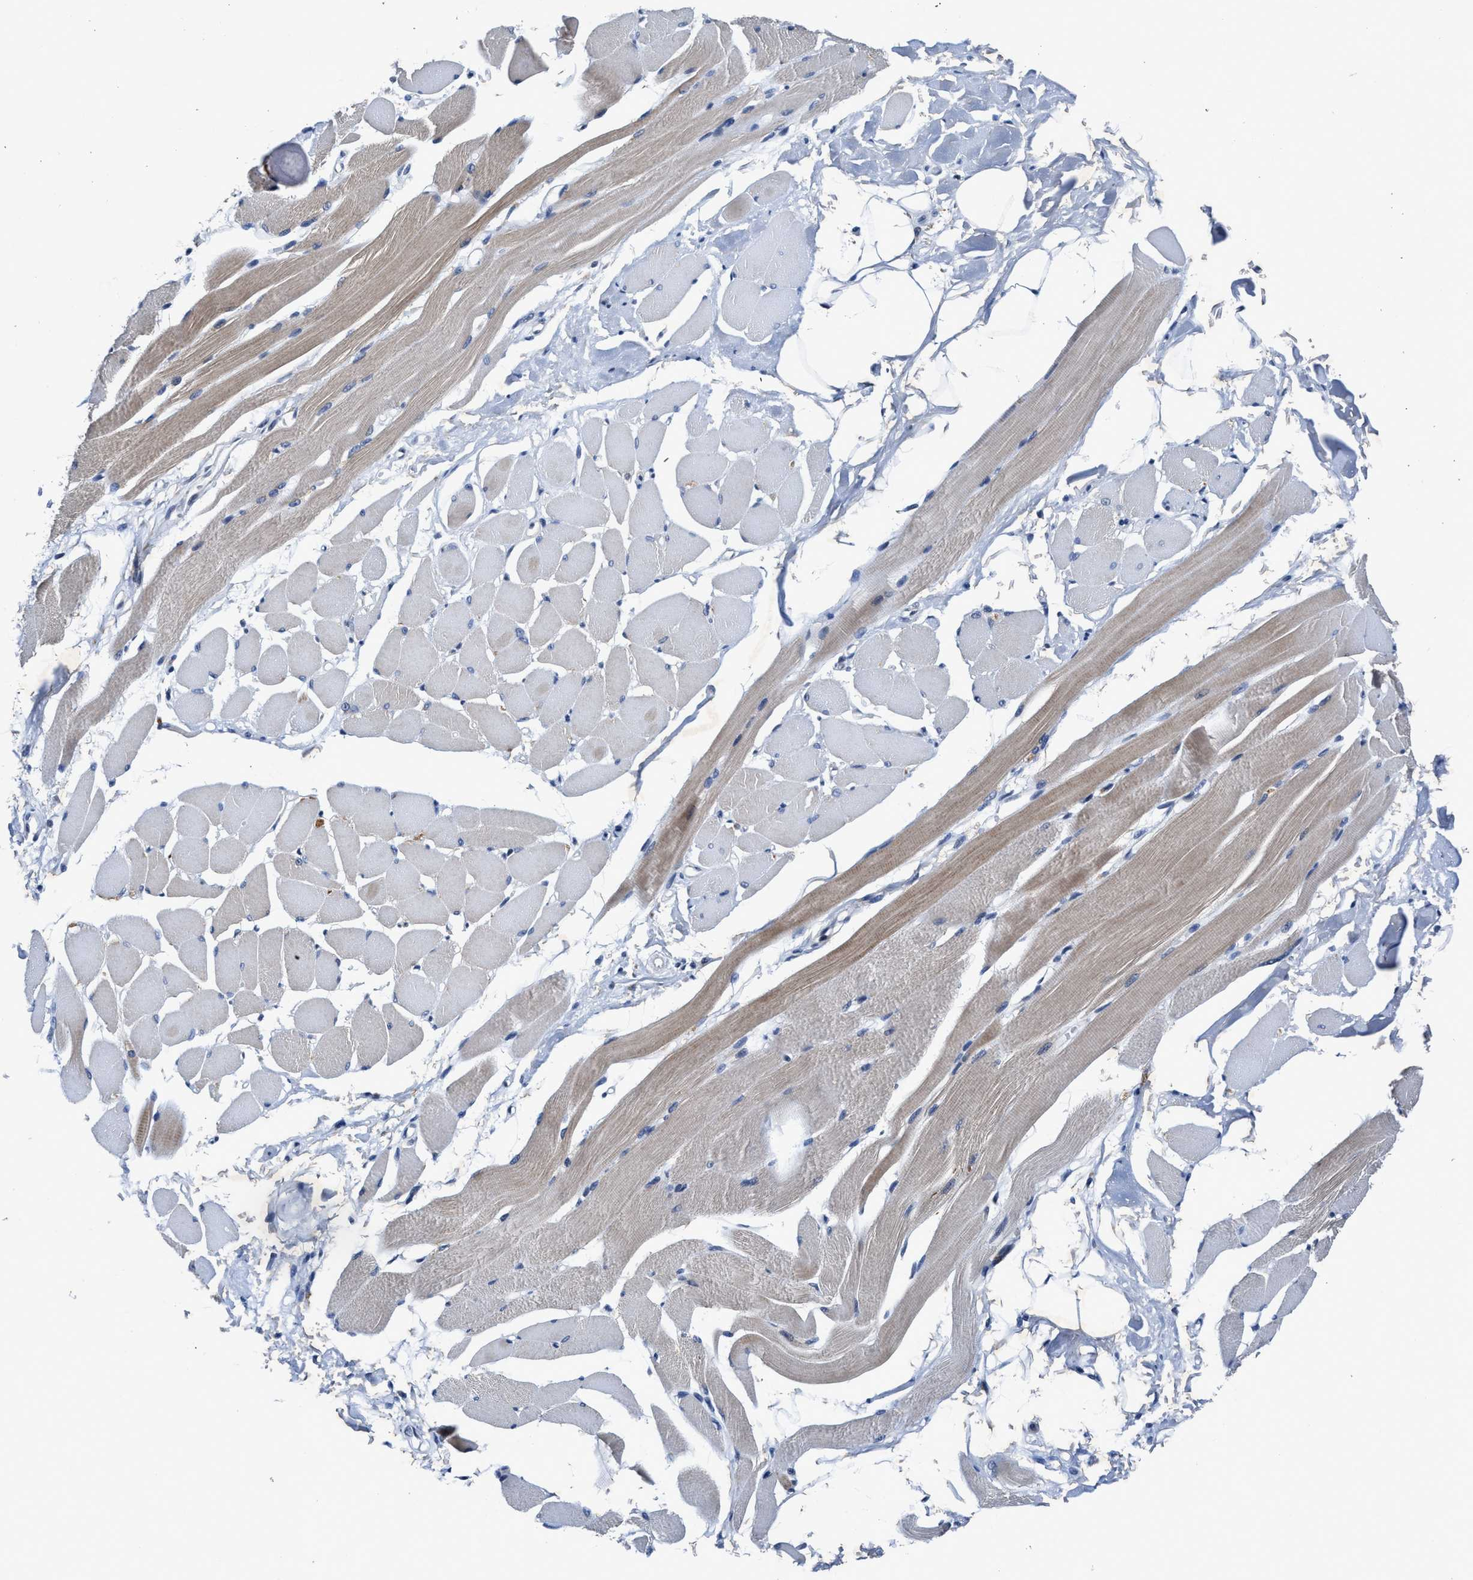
{"staining": {"intensity": "weak", "quantity": "25%-75%", "location": "cytoplasmic/membranous"}, "tissue": "skeletal muscle", "cell_type": "Myocytes", "image_type": "normal", "snomed": [{"axis": "morphology", "description": "Normal tissue, NOS"}, {"axis": "topography", "description": "Skeletal muscle"}, {"axis": "topography", "description": "Peripheral nerve tissue"}], "caption": "Immunohistochemical staining of unremarkable skeletal muscle exhibits low levels of weak cytoplasmic/membranous staining in about 25%-75% of myocytes. (IHC, brightfield microscopy, high magnification).", "gene": "TMEM53", "patient": {"sex": "female", "age": 84}}